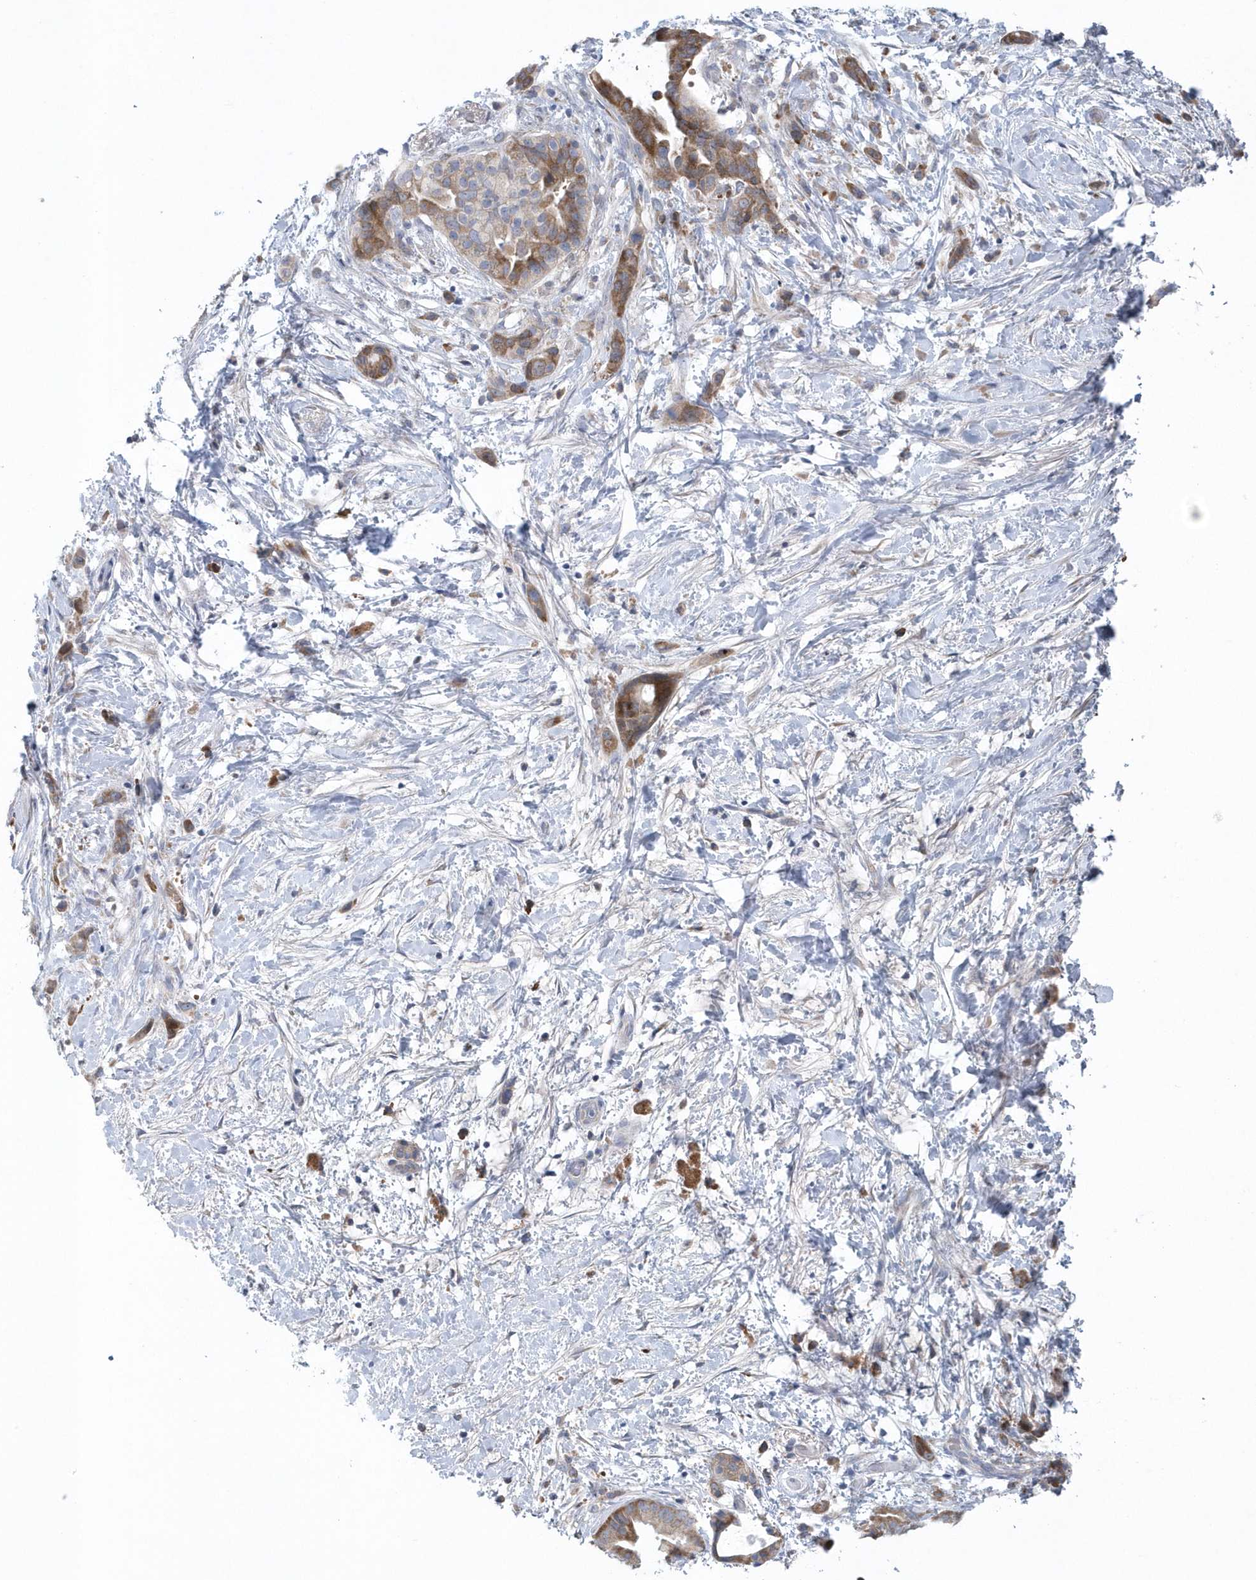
{"staining": {"intensity": "moderate", "quantity": ">75%", "location": "cytoplasmic/membranous"}, "tissue": "pancreatic cancer", "cell_type": "Tumor cells", "image_type": "cancer", "snomed": [{"axis": "morphology", "description": "Normal tissue, NOS"}, {"axis": "morphology", "description": "Adenocarcinoma, NOS"}, {"axis": "topography", "description": "Pancreas"}, {"axis": "topography", "description": "Peripheral nerve tissue"}], "caption": "The immunohistochemical stain labels moderate cytoplasmic/membranous staining in tumor cells of pancreatic cancer (adenocarcinoma) tissue. (DAB = brown stain, brightfield microscopy at high magnification).", "gene": "SPATA18", "patient": {"sex": "female", "age": 63}}